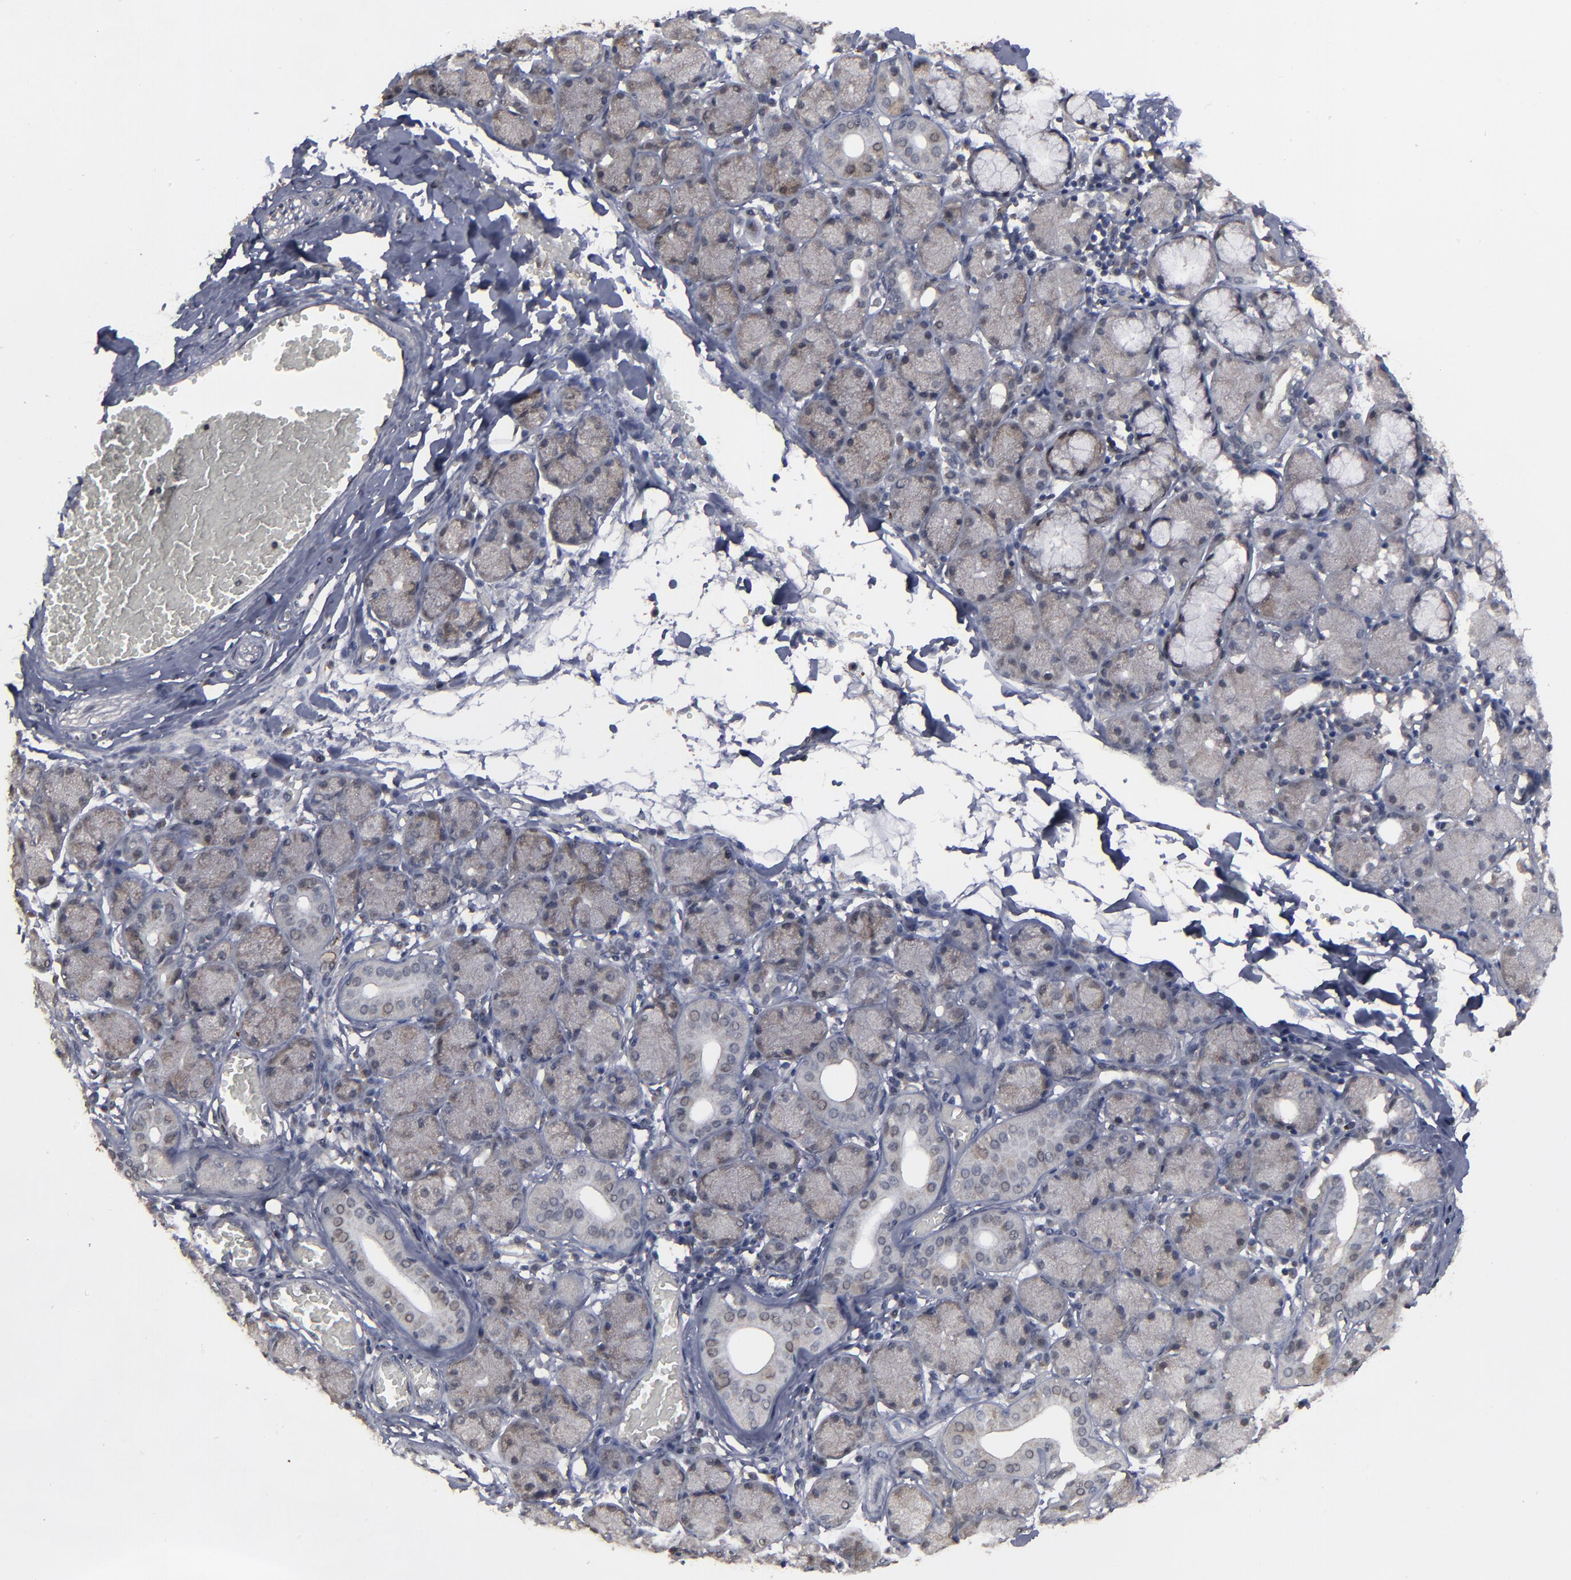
{"staining": {"intensity": "weak", "quantity": "25%-75%", "location": "cytoplasmic/membranous,nuclear"}, "tissue": "salivary gland", "cell_type": "Glandular cells", "image_type": "normal", "snomed": [{"axis": "morphology", "description": "Normal tissue, NOS"}, {"axis": "topography", "description": "Salivary gland"}], "caption": "There is low levels of weak cytoplasmic/membranous,nuclear expression in glandular cells of benign salivary gland, as demonstrated by immunohistochemical staining (brown color).", "gene": "SLC22A17", "patient": {"sex": "female", "age": 24}}